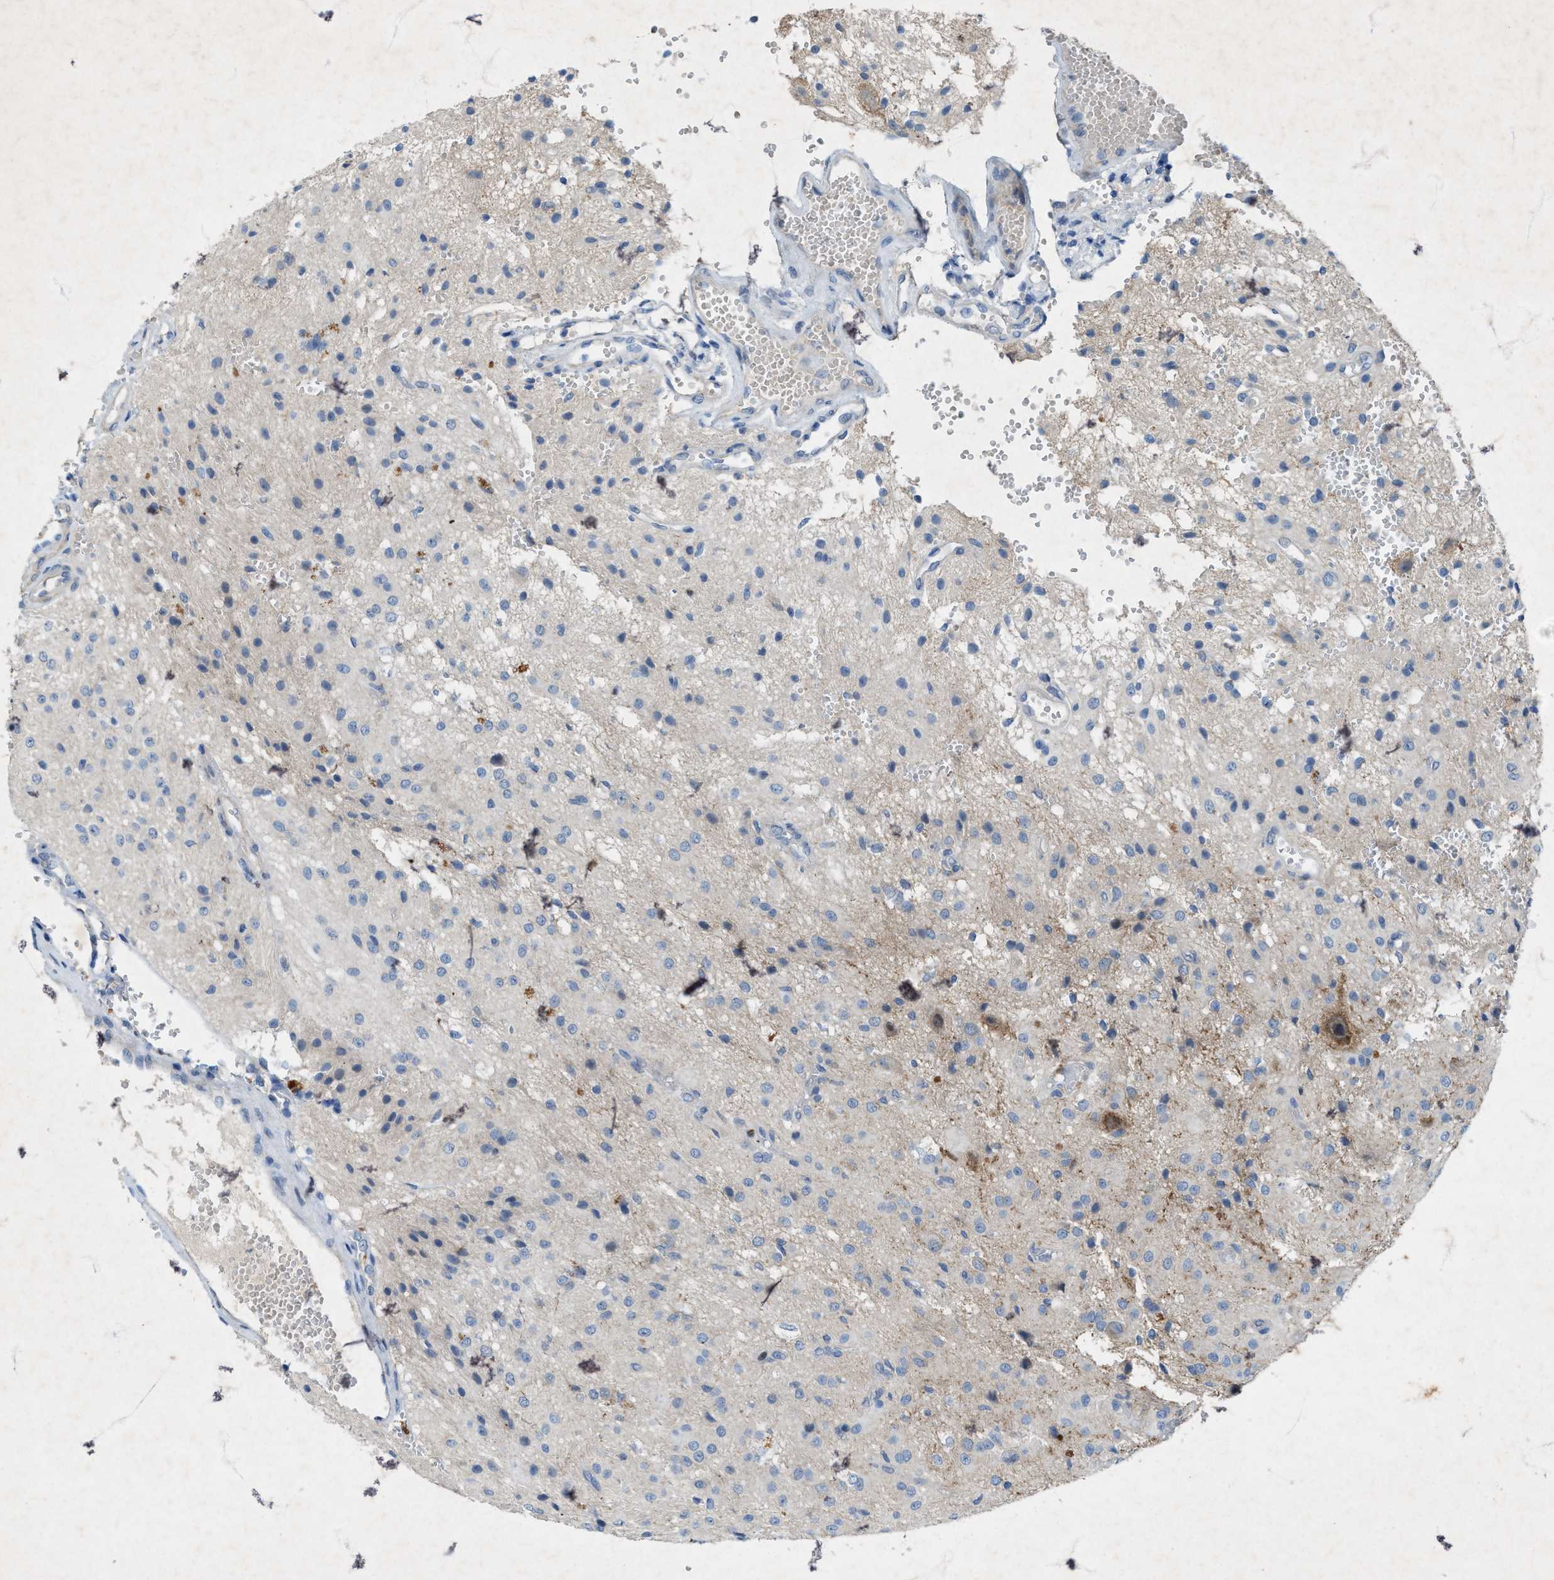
{"staining": {"intensity": "weak", "quantity": "<25%", "location": "cytoplasmic/membranous"}, "tissue": "glioma", "cell_type": "Tumor cells", "image_type": "cancer", "snomed": [{"axis": "morphology", "description": "Glioma, malignant, High grade"}, {"axis": "topography", "description": "Brain"}], "caption": "Immunohistochemistry (IHC) of glioma exhibits no staining in tumor cells.", "gene": "URGCP", "patient": {"sex": "female", "age": 59}}